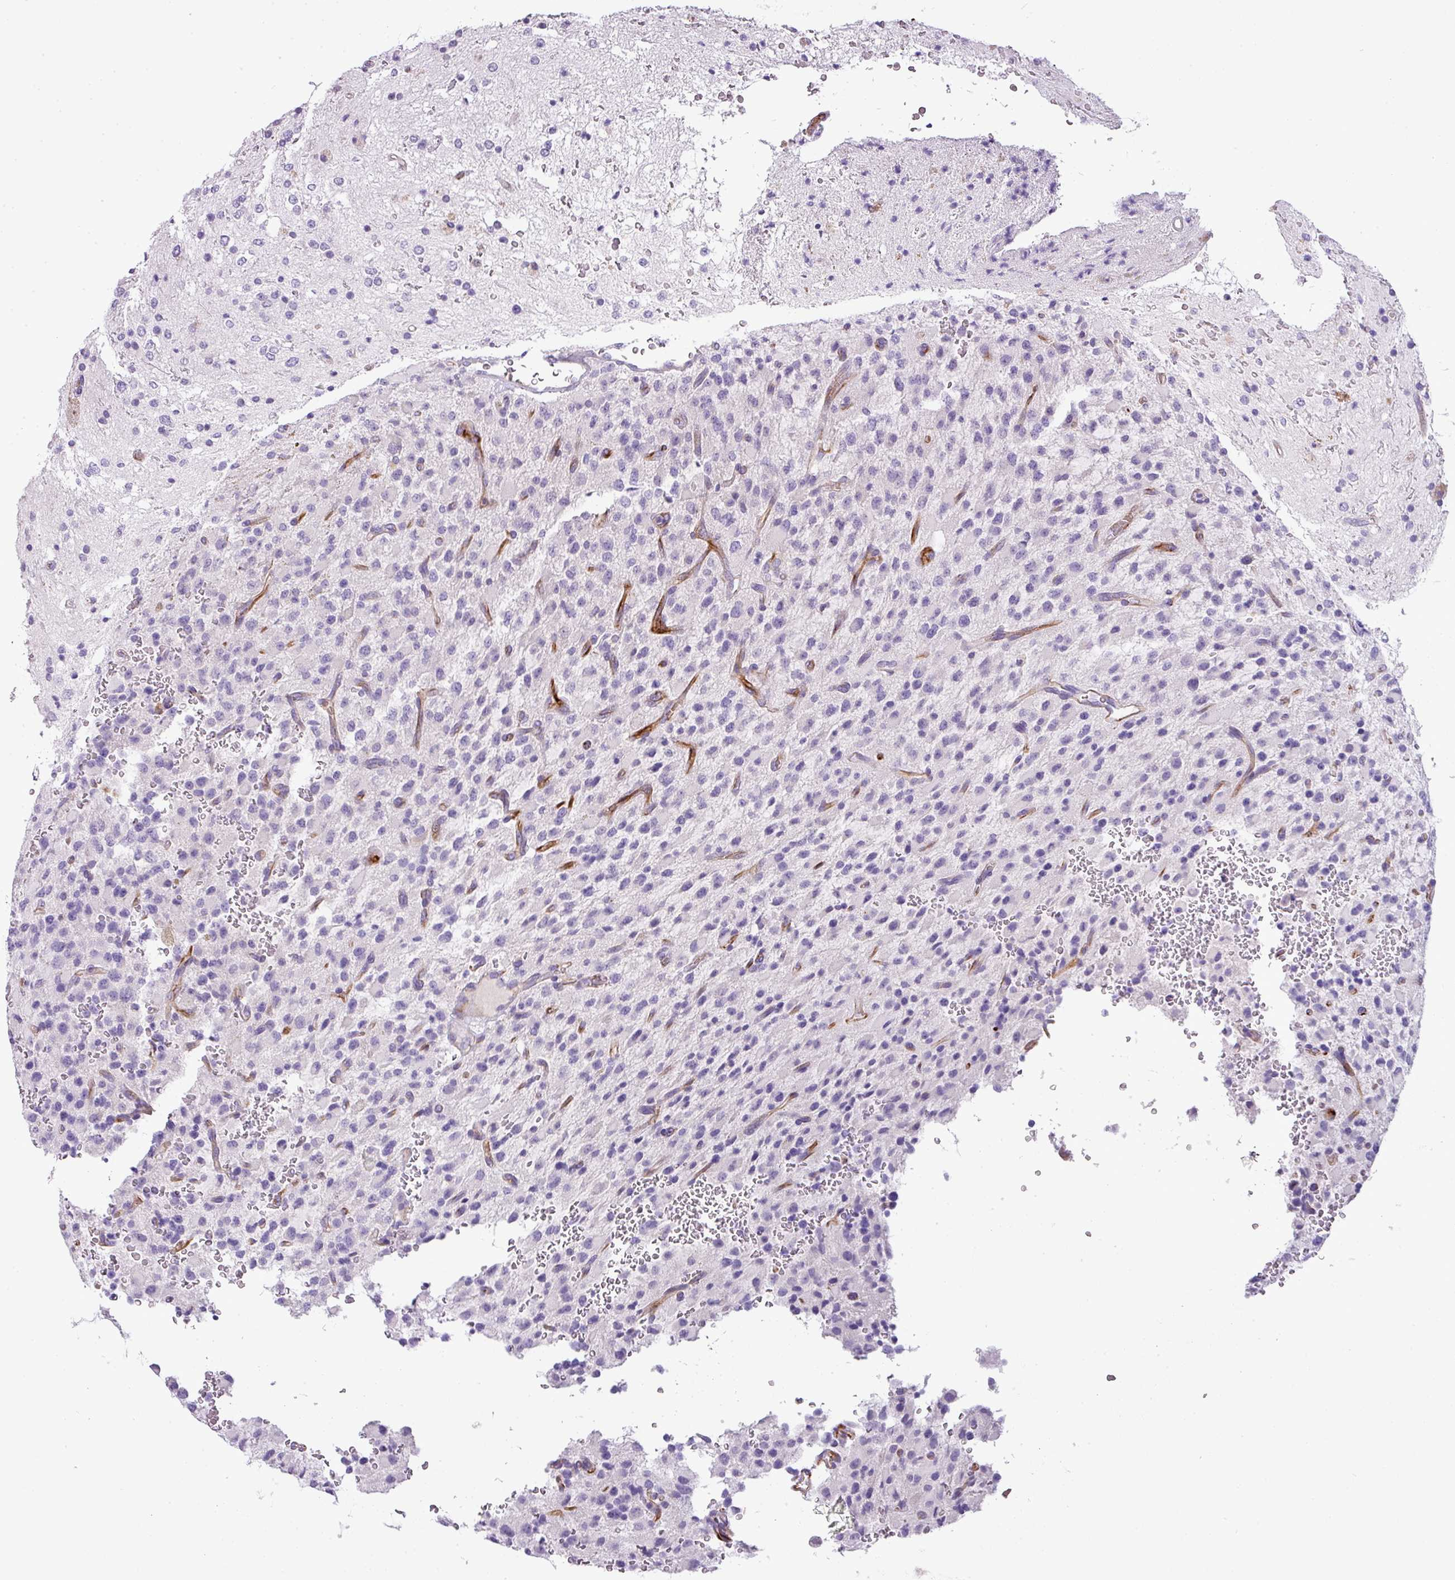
{"staining": {"intensity": "negative", "quantity": "none", "location": "none"}, "tissue": "glioma", "cell_type": "Tumor cells", "image_type": "cancer", "snomed": [{"axis": "morphology", "description": "Glioma, malignant, High grade"}, {"axis": "topography", "description": "Brain"}], "caption": "There is no significant positivity in tumor cells of glioma.", "gene": "ENSG00000273748", "patient": {"sex": "male", "age": 34}}